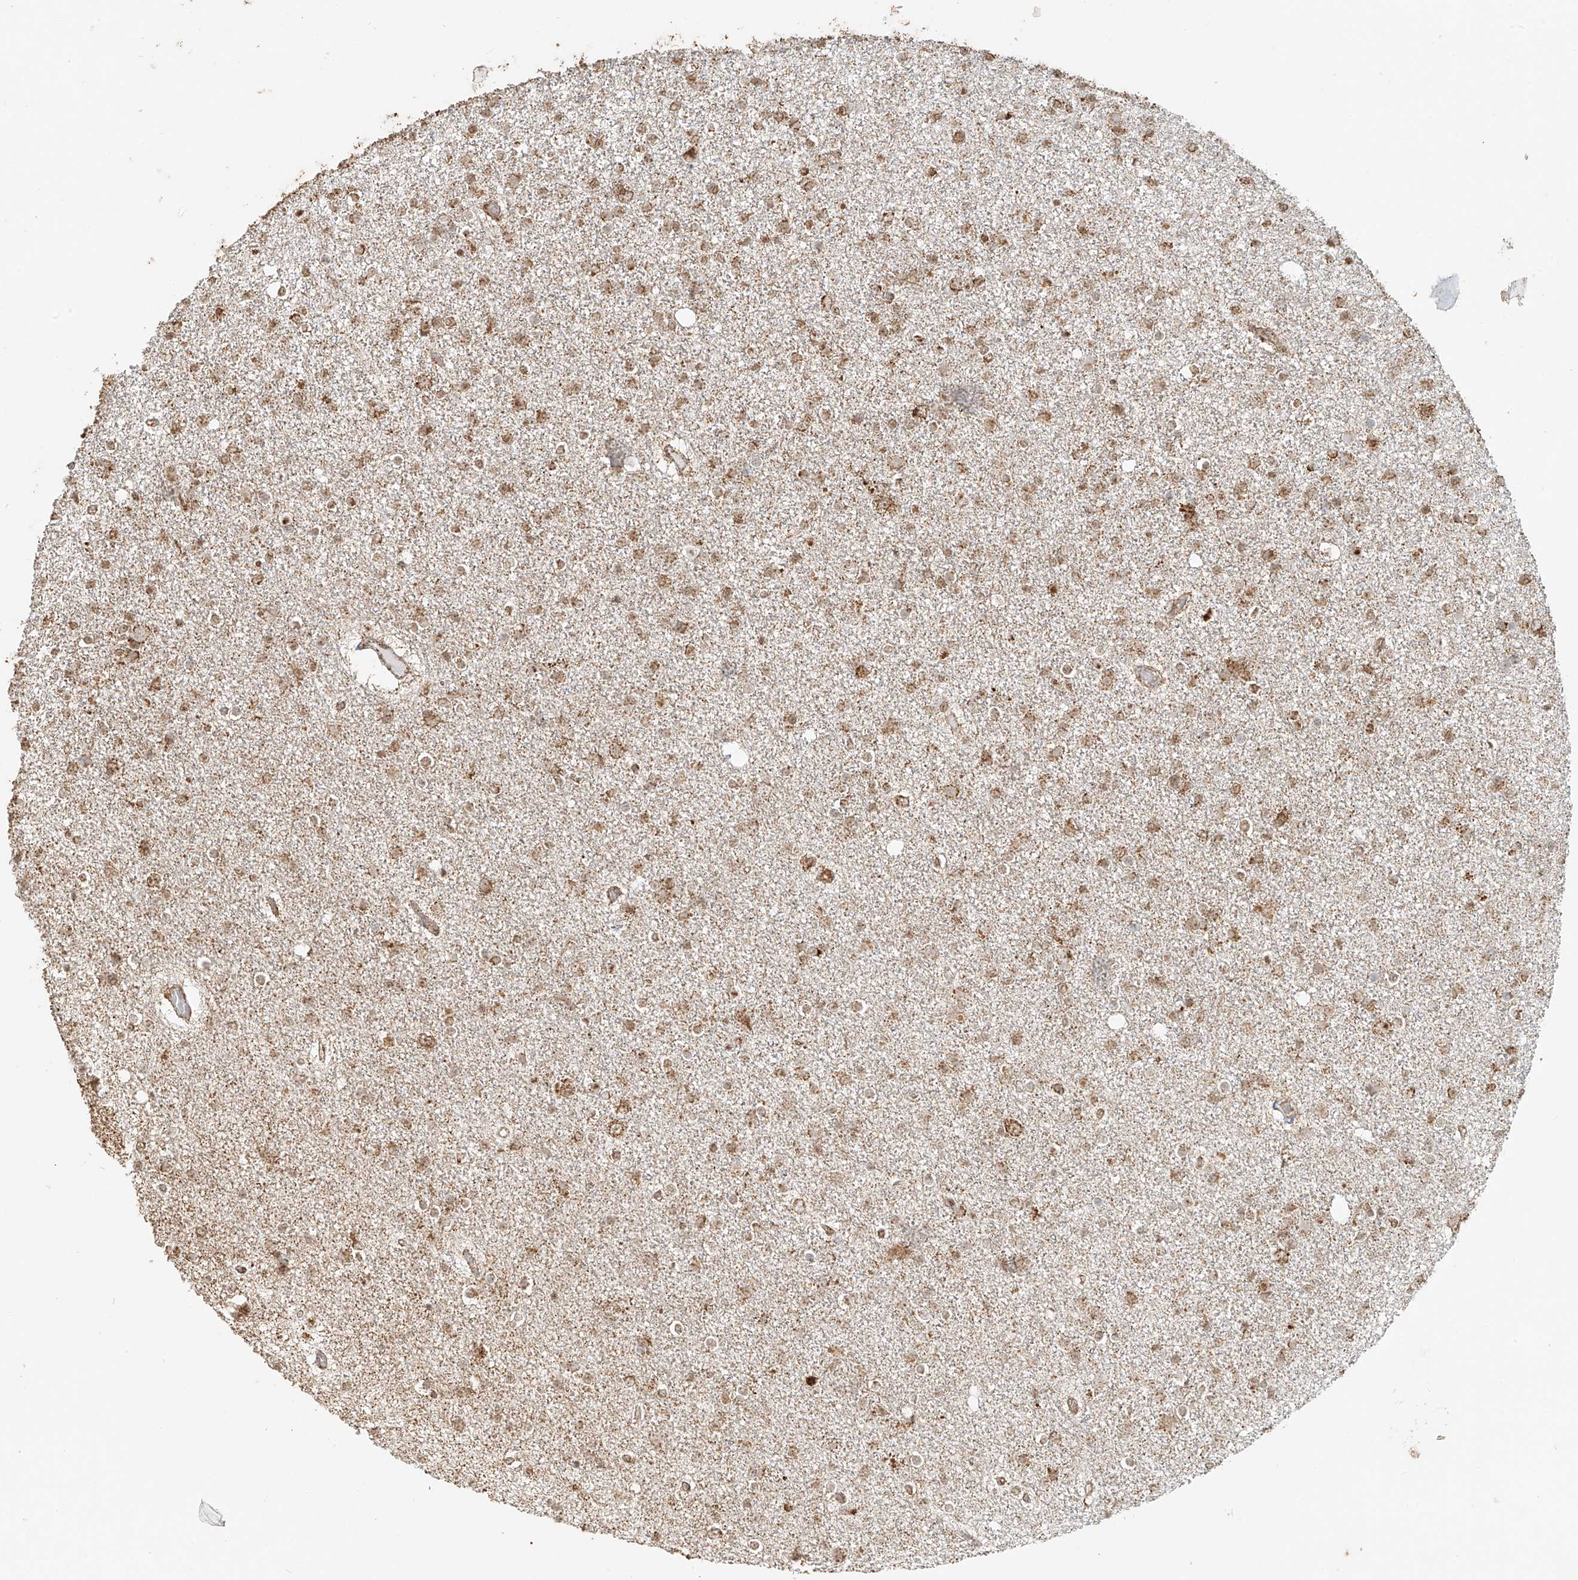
{"staining": {"intensity": "moderate", "quantity": ">75%", "location": "cytoplasmic/membranous,nuclear"}, "tissue": "glioma", "cell_type": "Tumor cells", "image_type": "cancer", "snomed": [{"axis": "morphology", "description": "Glioma, malignant, Low grade"}, {"axis": "topography", "description": "Brain"}], "caption": "The histopathology image demonstrates immunohistochemical staining of glioma. There is moderate cytoplasmic/membranous and nuclear staining is seen in approximately >75% of tumor cells.", "gene": "MIPEP", "patient": {"sex": "female", "age": 22}}